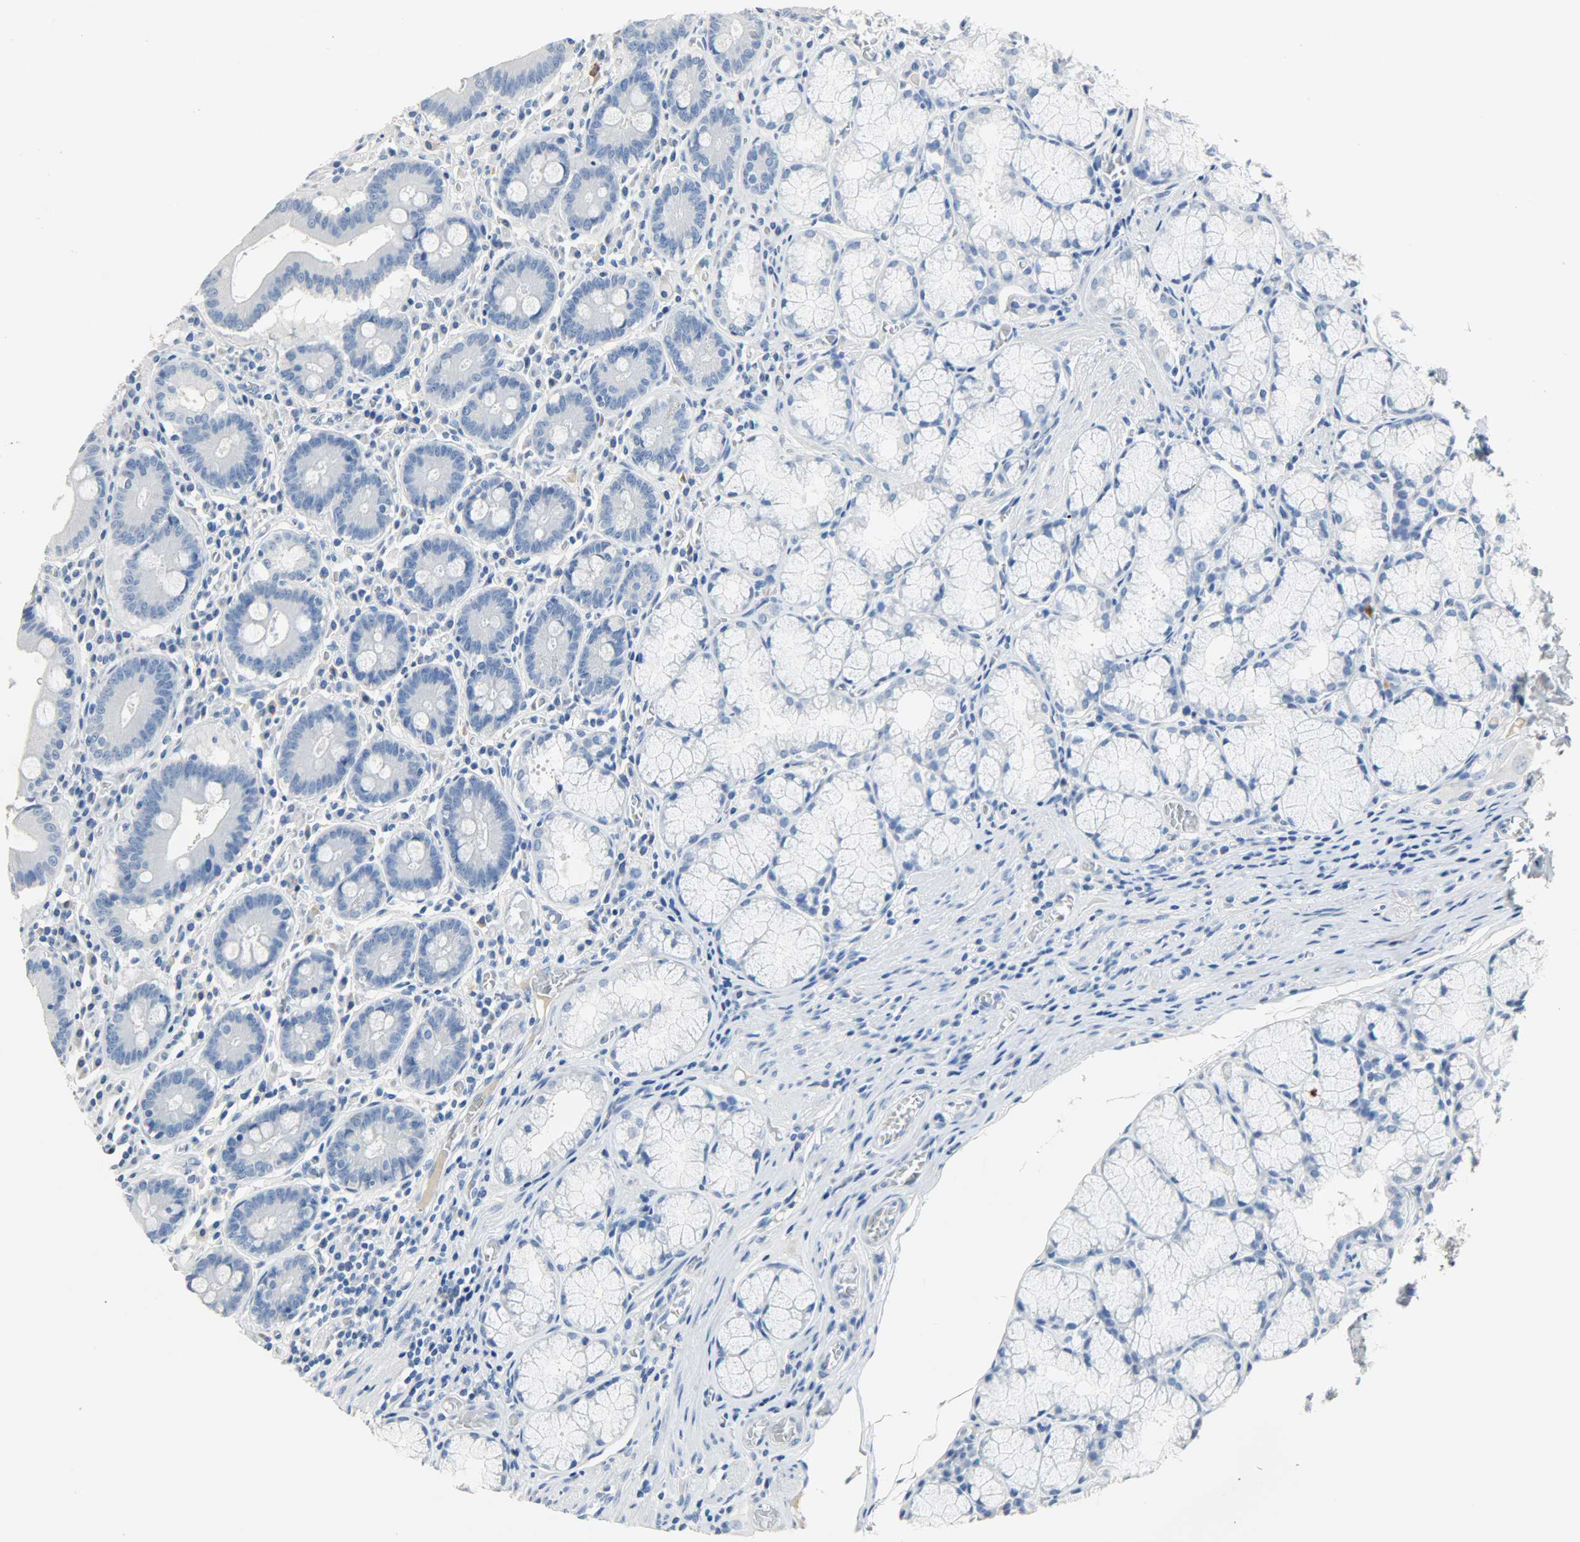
{"staining": {"intensity": "weak", "quantity": "<25%", "location": "cytoplasmic/membranous"}, "tissue": "stomach", "cell_type": "Glandular cells", "image_type": "normal", "snomed": [{"axis": "morphology", "description": "Normal tissue, NOS"}, {"axis": "topography", "description": "Stomach, lower"}], "caption": "IHC photomicrograph of benign human stomach stained for a protein (brown), which demonstrates no positivity in glandular cells.", "gene": "CRP", "patient": {"sex": "male", "age": 56}}